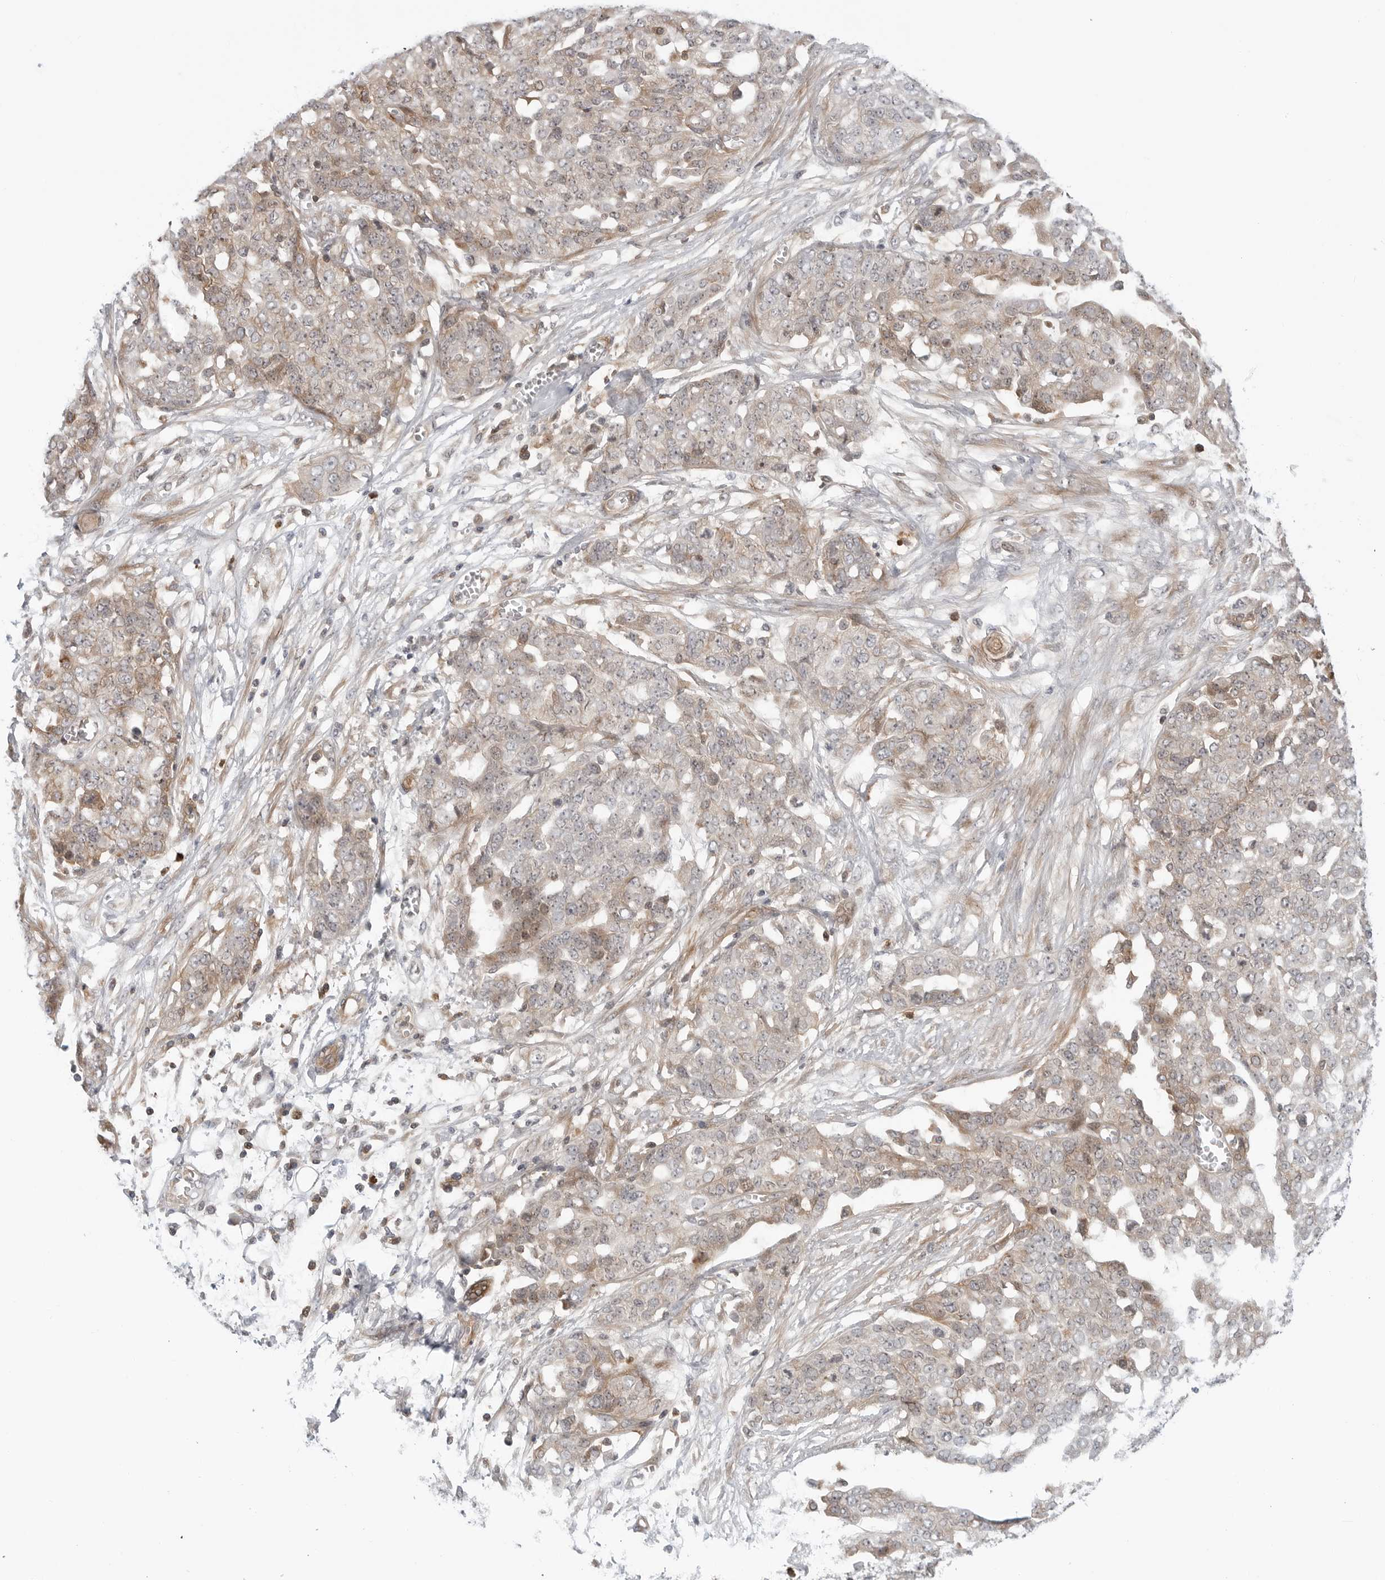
{"staining": {"intensity": "moderate", "quantity": "<25%", "location": "cytoplasmic/membranous"}, "tissue": "ovarian cancer", "cell_type": "Tumor cells", "image_type": "cancer", "snomed": [{"axis": "morphology", "description": "Cystadenocarcinoma, serous, NOS"}, {"axis": "topography", "description": "Soft tissue"}, {"axis": "topography", "description": "Ovary"}], "caption": "Ovarian serous cystadenocarcinoma stained with IHC exhibits moderate cytoplasmic/membranous positivity in approximately <25% of tumor cells.", "gene": "STXBP3", "patient": {"sex": "female", "age": 57}}